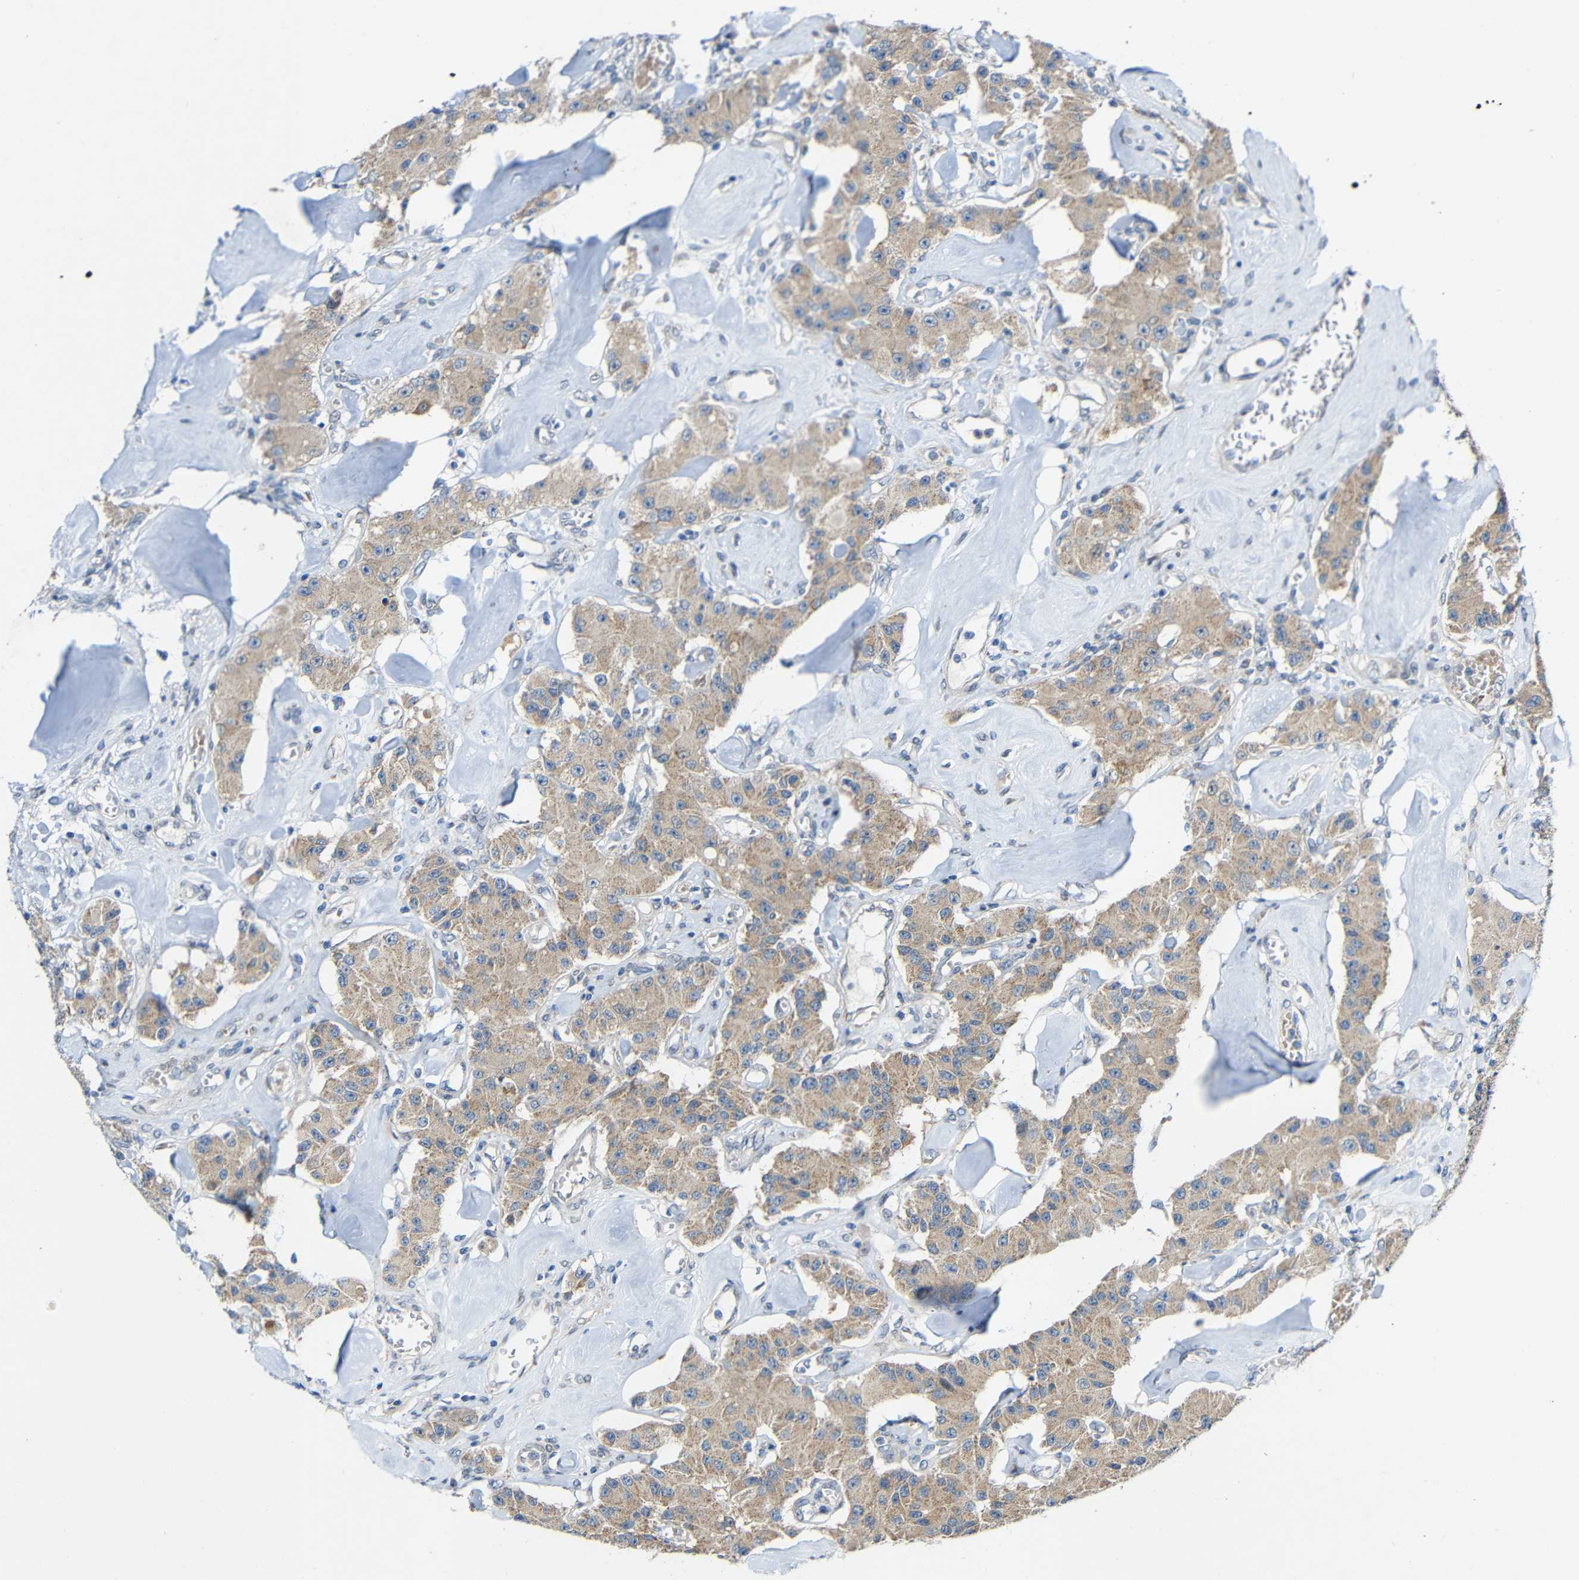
{"staining": {"intensity": "weak", "quantity": ">75%", "location": "cytoplasmic/membranous"}, "tissue": "carcinoid", "cell_type": "Tumor cells", "image_type": "cancer", "snomed": [{"axis": "morphology", "description": "Carcinoid, malignant, NOS"}, {"axis": "topography", "description": "Pancreas"}], "caption": "High-magnification brightfield microscopy of carcinoid stained with DAB (3,3'-diaminobenzidine) (brown) and counterstained with hematoxylin (blue). tumor cells exhibit weak cytoplasmic/membranous staining is identified in approximately>75% of cells. Ihc stains the protein in brown and the nuclei are stained blue.", "gene": "TMEM25", "patient": {"sex": "male", "age": 41}}